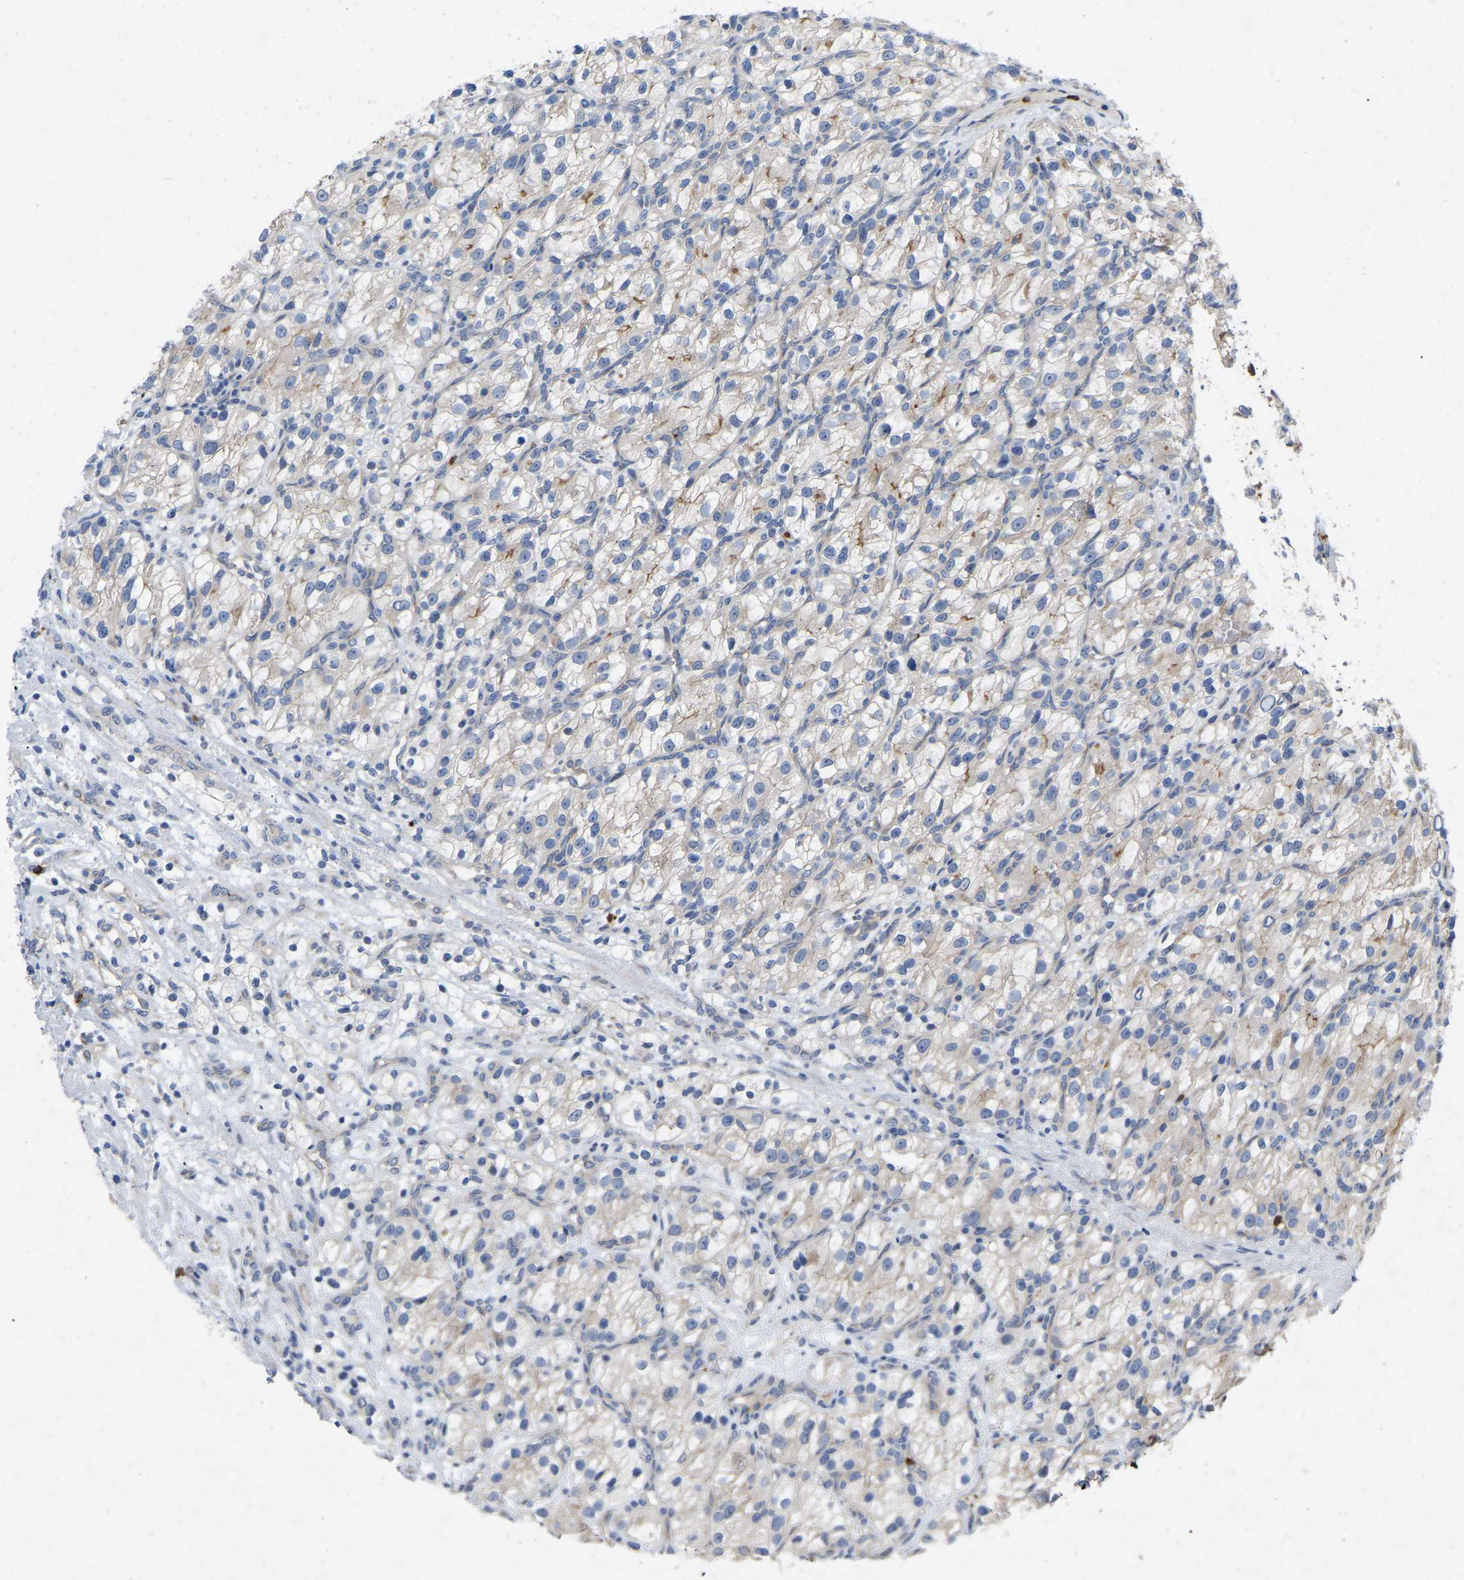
{"staining": {"intensity": "negative", "quantity": "none", "location": "none"}, "tissue": "renal cancer", "cell_type": "Tumor cells", "image_type": "cancer", "snomed": [{"axis": "morphology", "description": "Adenocarcinoma, NOS"}, {"axis": "topography", "description": "Kidney"}], "caption": "Protein analysis of renal cancer (adenocarcinoma) reveals no significant staining in tumor cells.", "gene": "RHEB", "patient": {"sex": "female", "age": 57}}